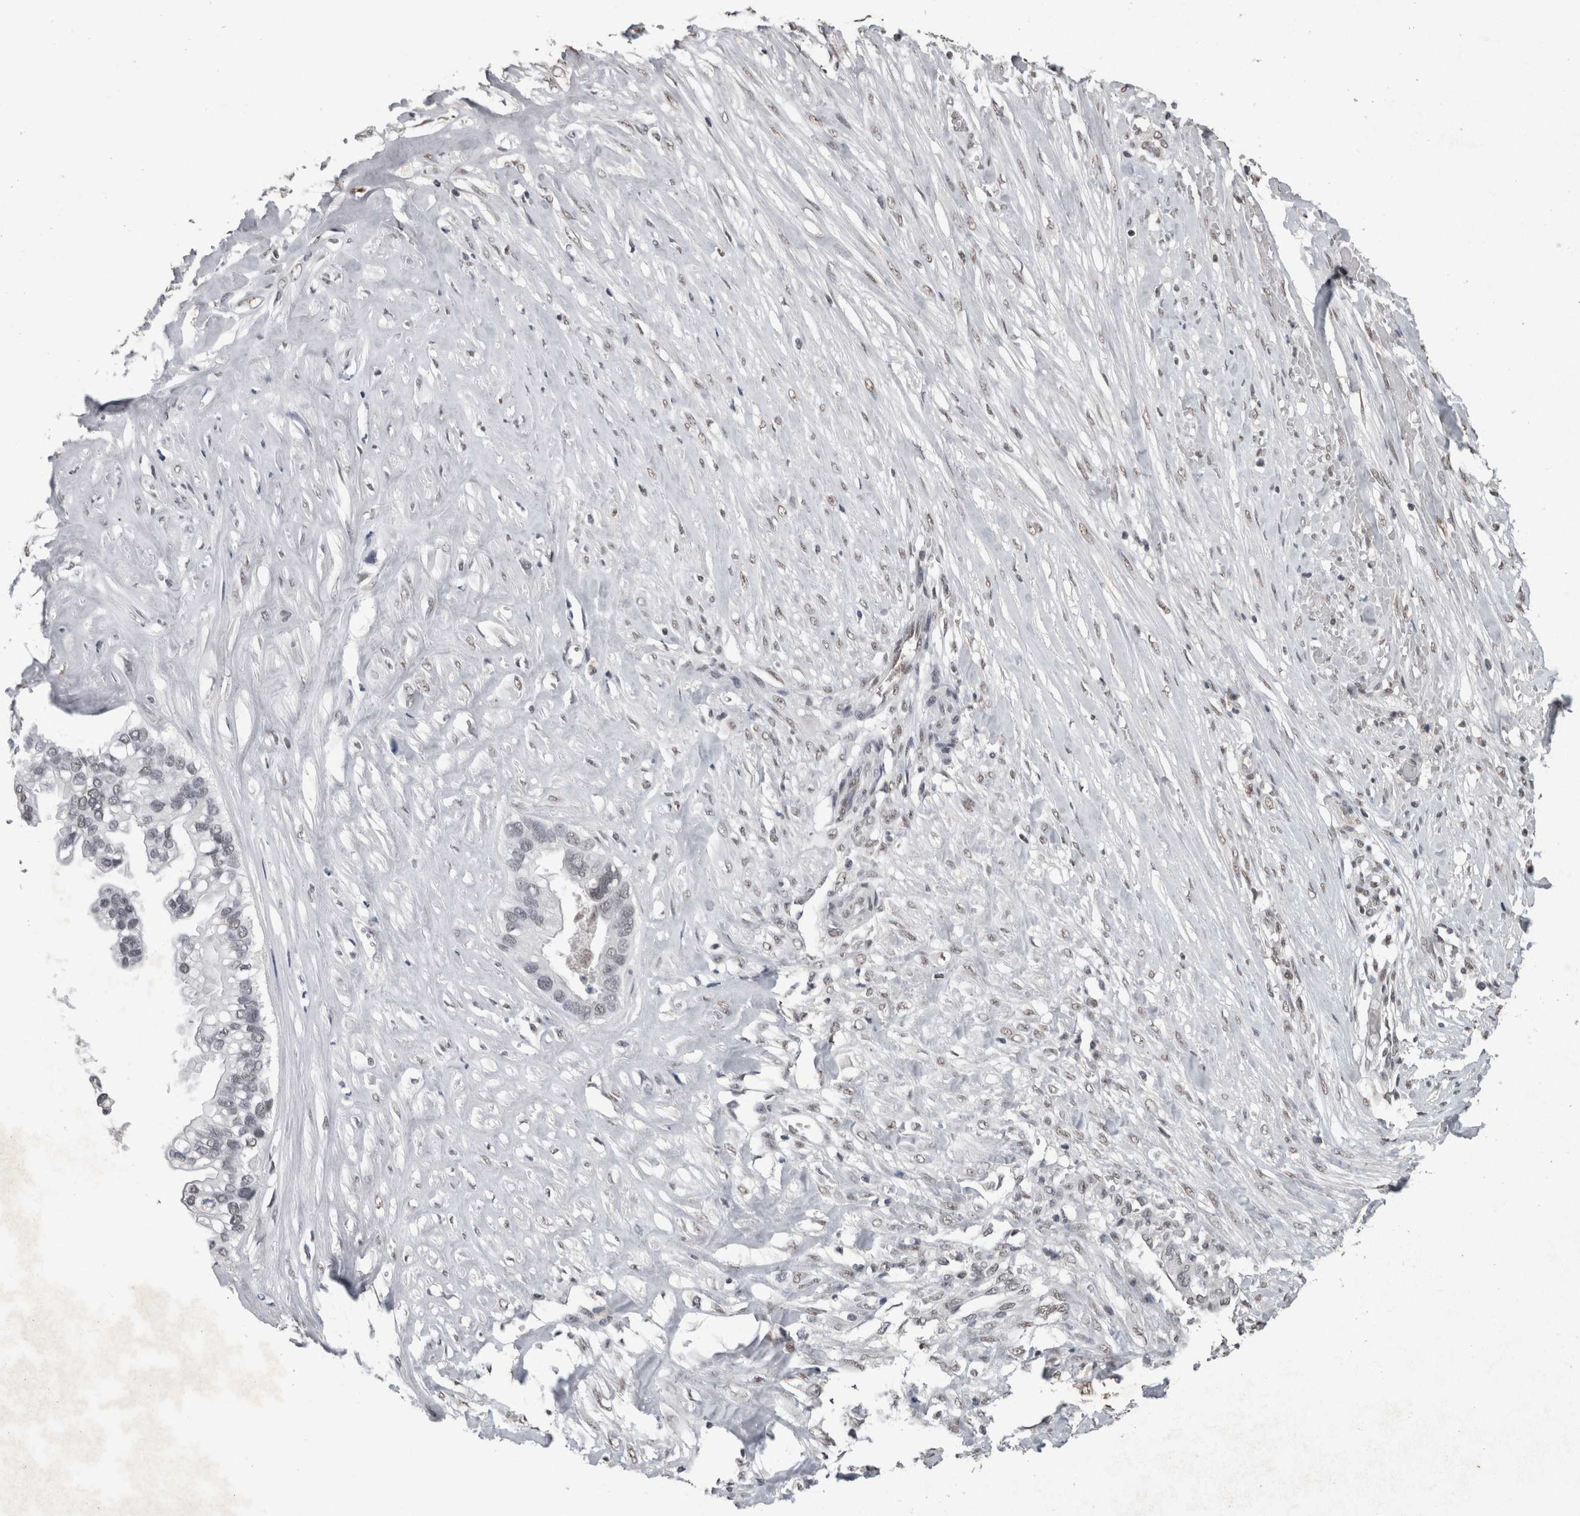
{"staining": {"intensity": "weak", "quantity": "<25%", "location": "nuclear"}, "tissue": "ovarian cancer", "cell_type": "Tumor cells", "image_type": "cancer", "snomed": [{"axis": "morphology", "description": "Cystadenocarcinoma, mucinous, NOS"}, {"axis": "topography", "description": "Ovary"}], "caption": "This micrograph is of ovarian mucinous cystadenocarcinoma stained with immunohistochemistry (IHC) to label a protein in brown with the nuclei are counter-stained blue. There is no positivity in tumor cells.", "gene": "DDX17", "patient": {"sex": "female", "age": 80}}